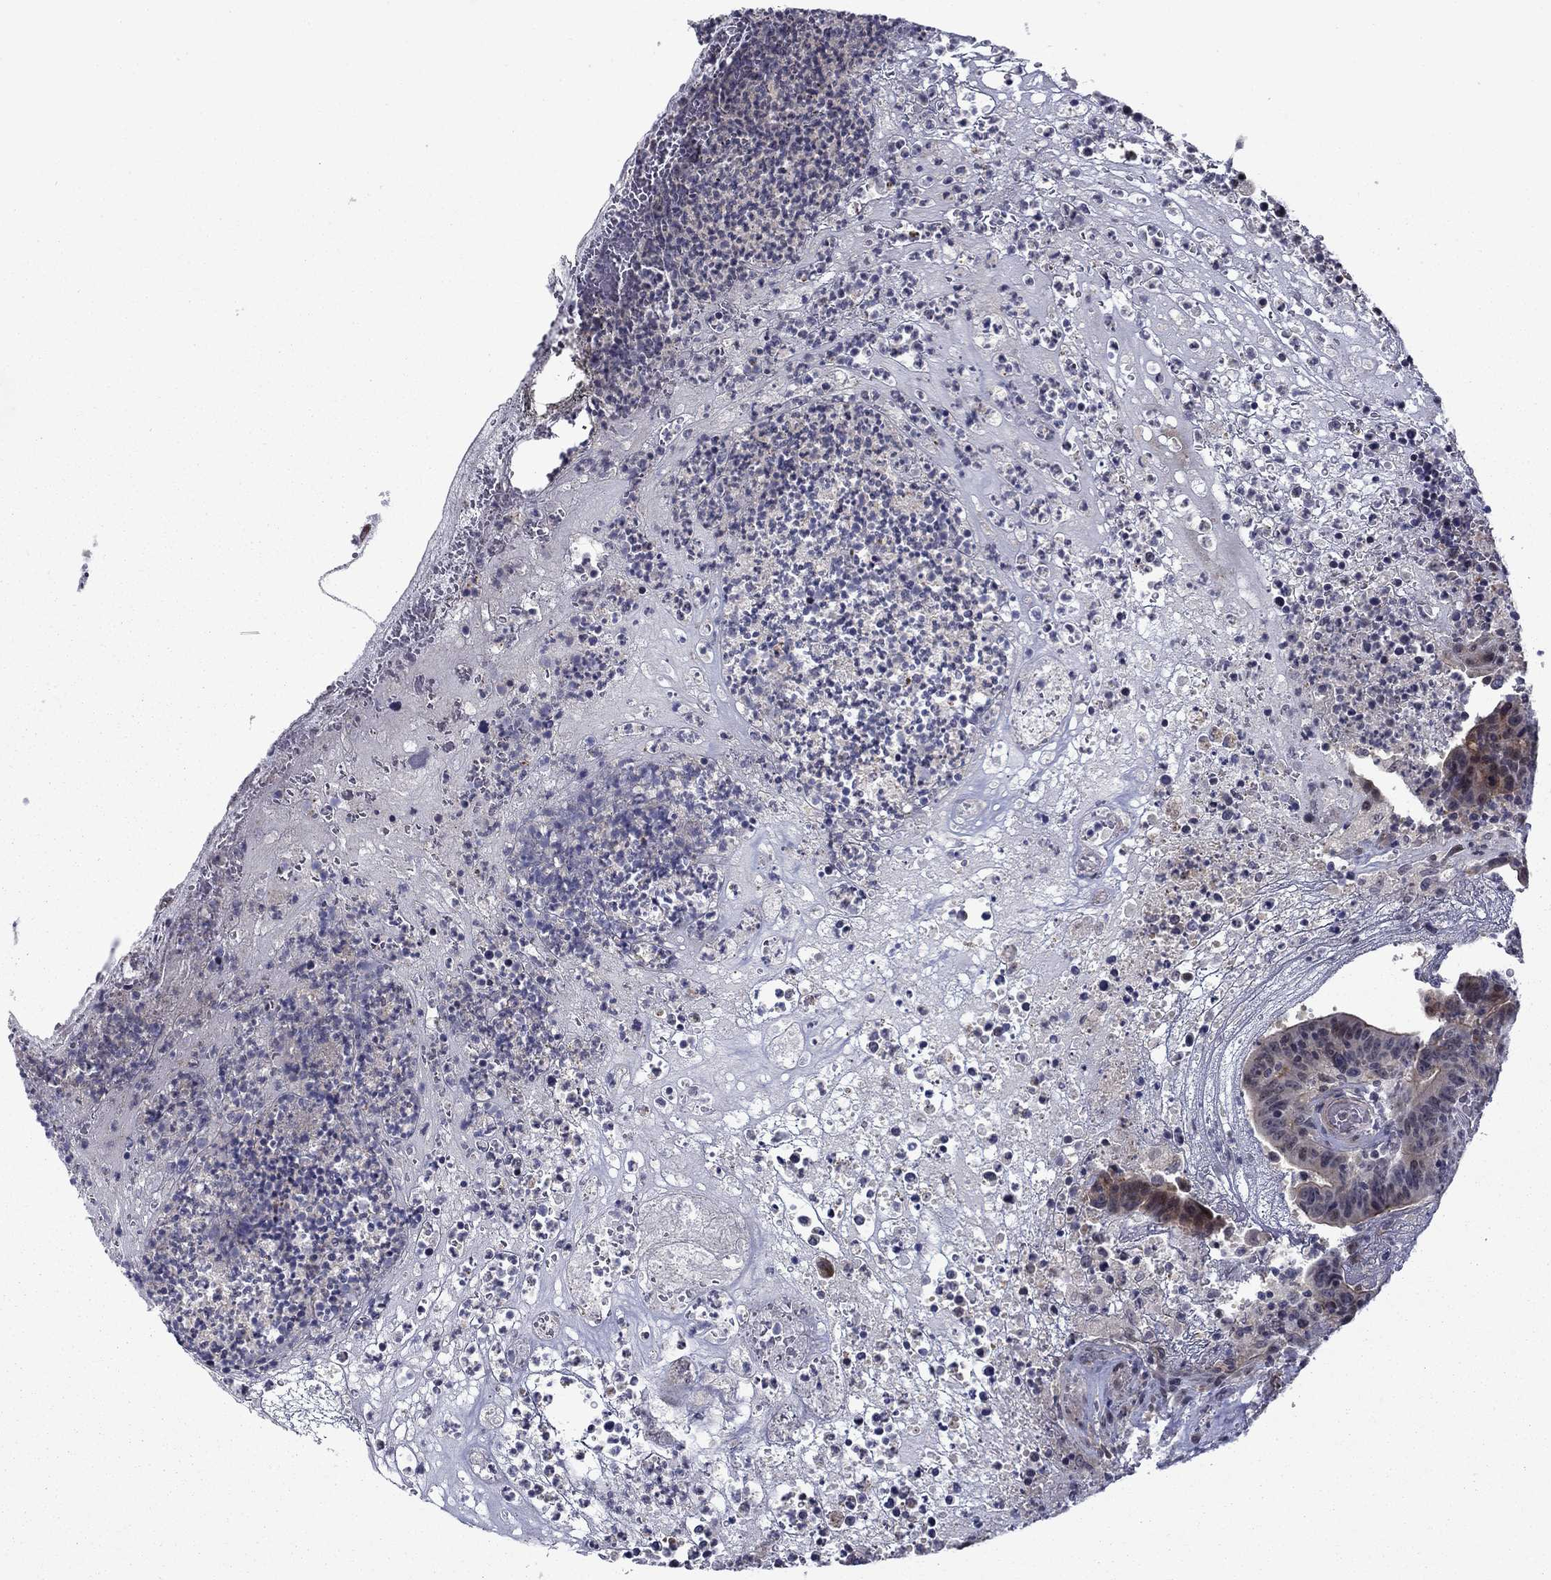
{"staining": {"intensity": "negative", "quantity": "none", "location": "none"}, "tissue": "colorectal cancer", "cell_type": "Tumor cells", "image_type": "cancer", "snomed": [{"axis": "morphology", "description": "Adenocarcinoma, NOS"}, {"axis": "topography", "description": "Colon"}], "caption": "DAB (3,3'-diaminobenzidine) immunohistochemical staining of colorectal adenocarcinoma displays no significant expression in tumor cells.", "gene": "B3GAT1", "patient": {"sex": "female", "age": 75}}